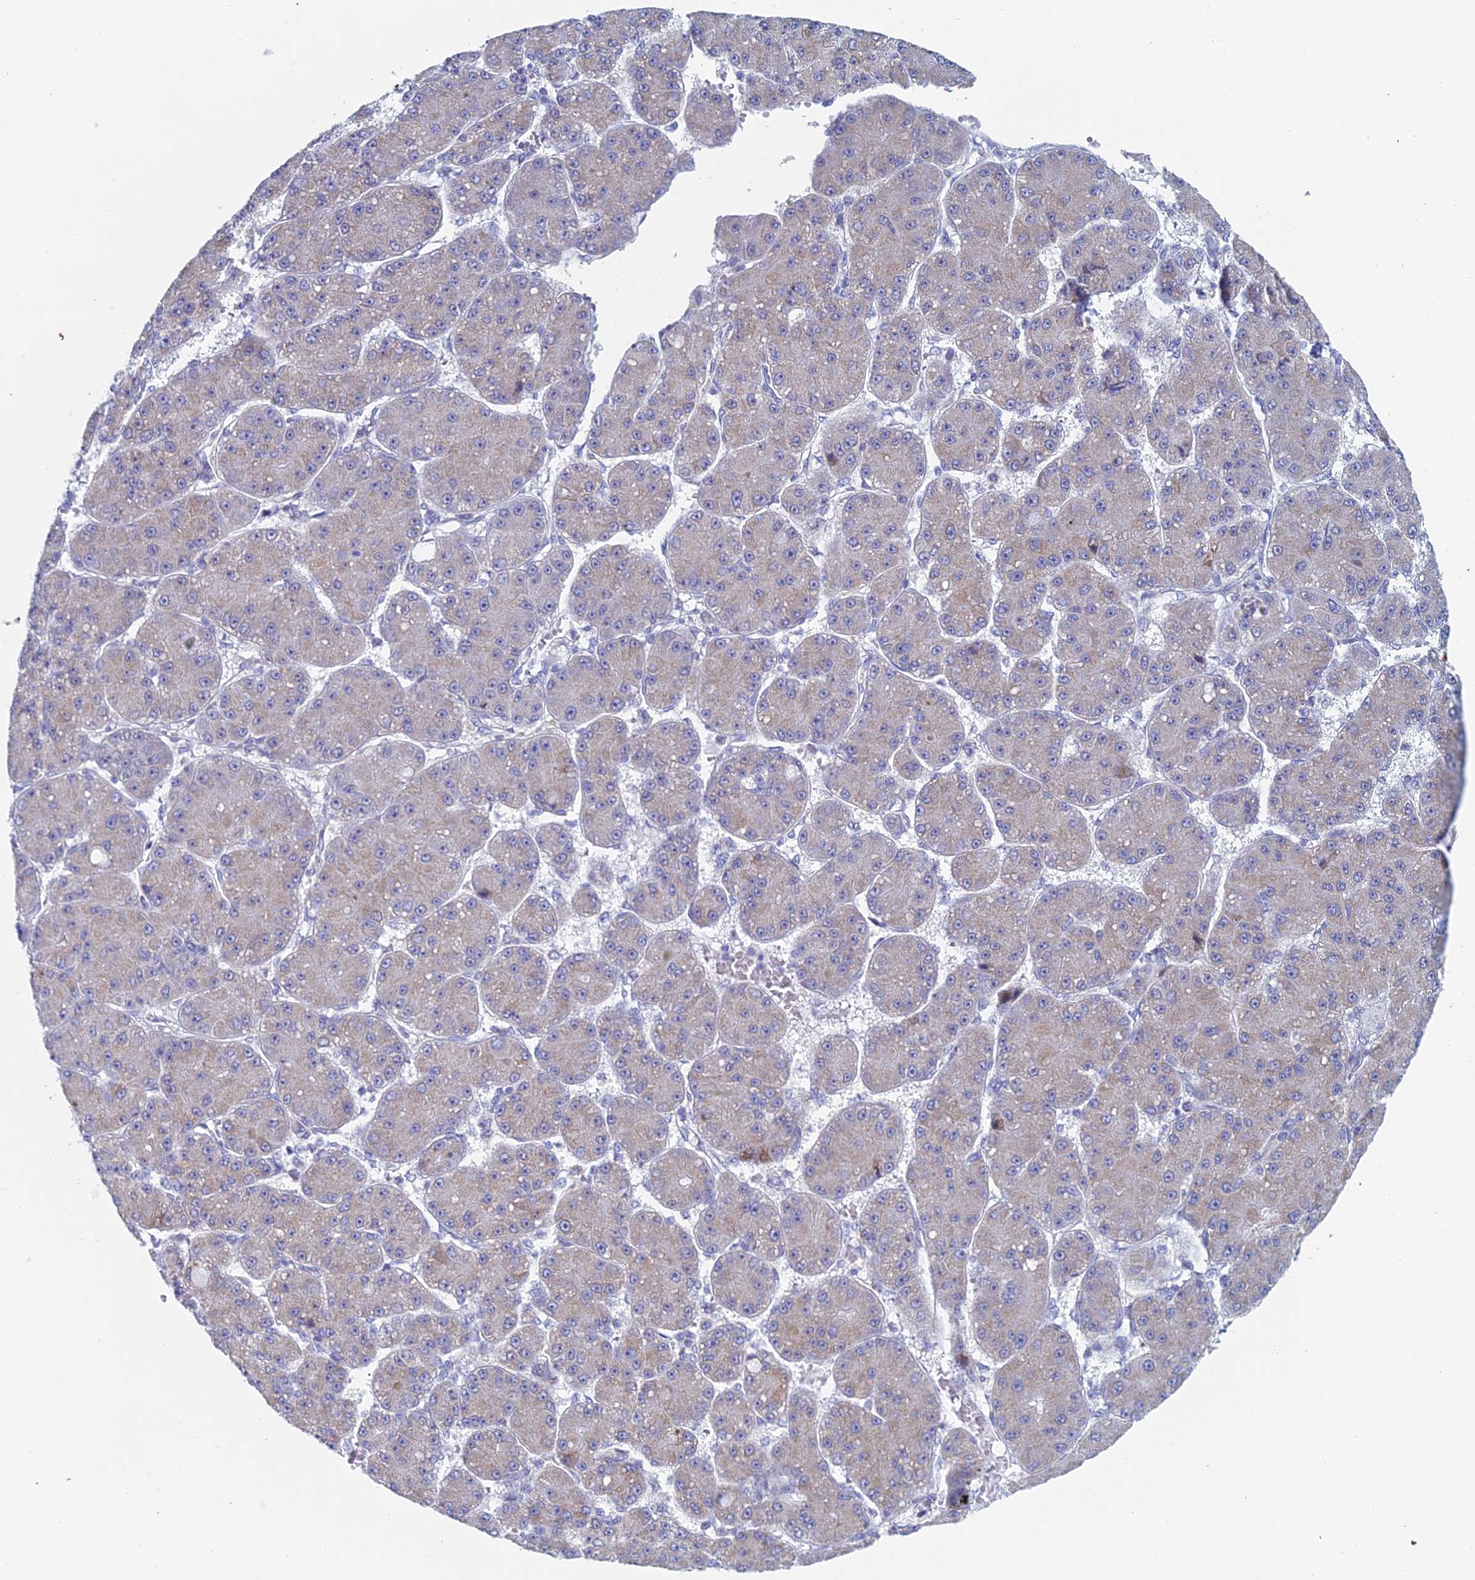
{"staining": {"intensity": "weak", "quantity": "25%-75%", "location": "cytoplasmic/membranous"}, "tissue": "liver cancer", "cell_type": "Tumor cells", "image_type": "cancer", "snomed": [{"axis": "morphology", "description": "Carcinoma, Hepatocellular, NOS"}, {"axis": "topography", "description": "Liver"}], "caption": "Approximately 25%-75% of tumor cells in human hepatocellular carcinoma (liver) reveal weak cytoplasmic/membranous protein staining as visualized by brown immunohistochemical staining.", "gene": "ACSM1", "patient": {"sex": "male", "age": 67}}